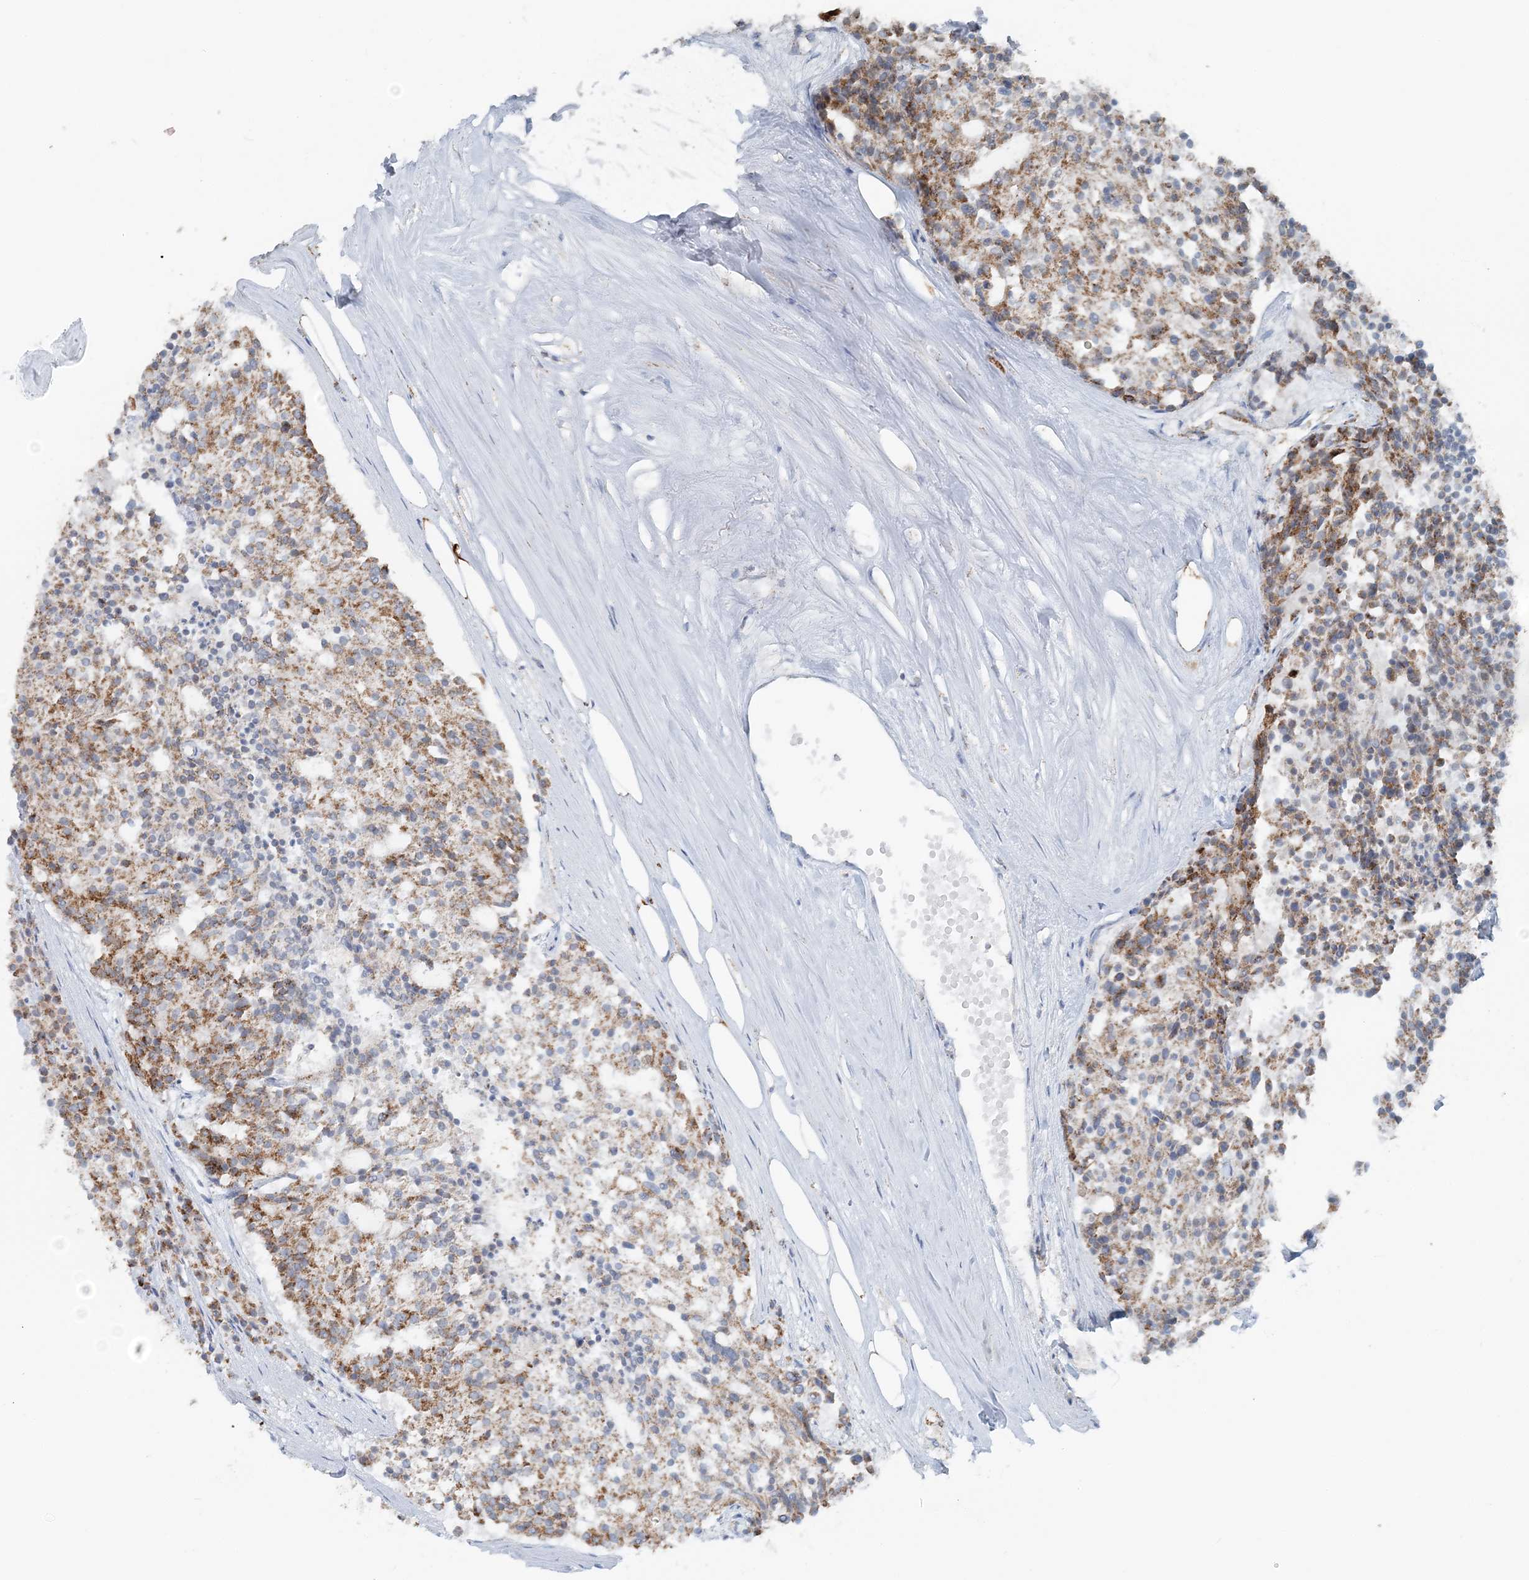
{"staining": {"intensity": "moderate", "quantity": ">75%", "location": "cytoplasmic/membranous"}, "tissue": "carcinoid", "cell_type": "Tumor cells", "image_type": "cancer", "snomed": [{"axis": "morphology", "description": "Carcinoid, malignant, NOS"}, {"axis": "topography", "description": "Pancreas"}], "caption": "Immunohistochemical staining of carcinoid demonstrates medium levels of moderate cytoplasmic/membranous protein expression in about >75% of tumor cells.", "gene": "PCCB", "patient": {"sex": "female", "age": 54}}